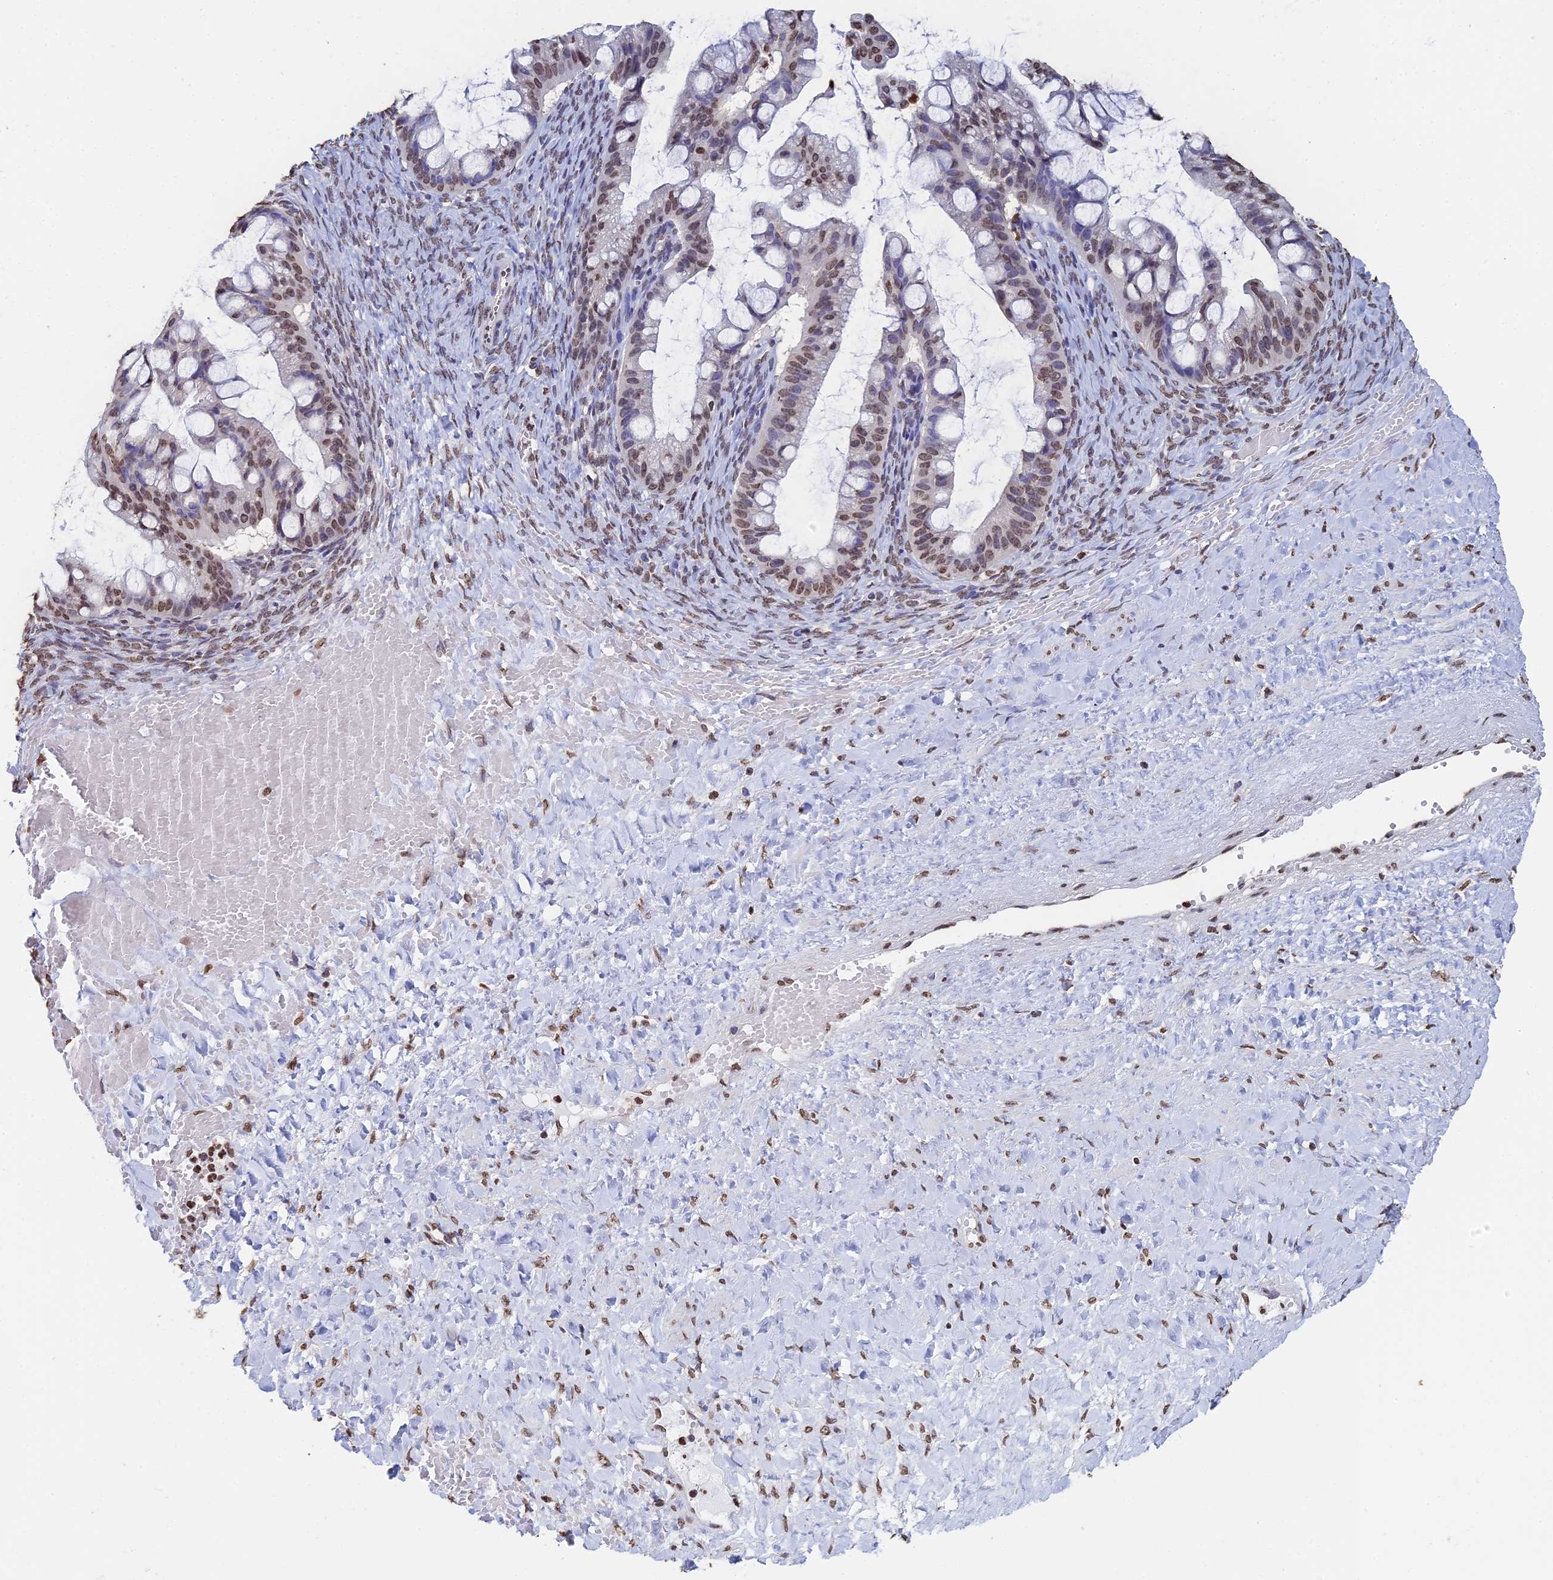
{"staining": {"intensity": "moderate", "quantity": "25%-75%", "location": "nuclear"}, "tissue": "ovarian cancer", "cell_type": "Tumor cells", "image_type": "cancer", "snomed": [{"axis": "morphology", "description": "Cystadenocarcinoma, mucinous, NOS"}, {"axis": "topography", "description": "Ovary"}], "caption": "Brown immunohistochemical staining in ovarian cancer shows moderate nuclear expression in approximately 25%-75% of tumor cells. Immunohistochemistry stains the protein of interest in brown and the nuclei are stained blue.", "gene": "GBP3", "patient": {"sex": "female", "age": 73}}